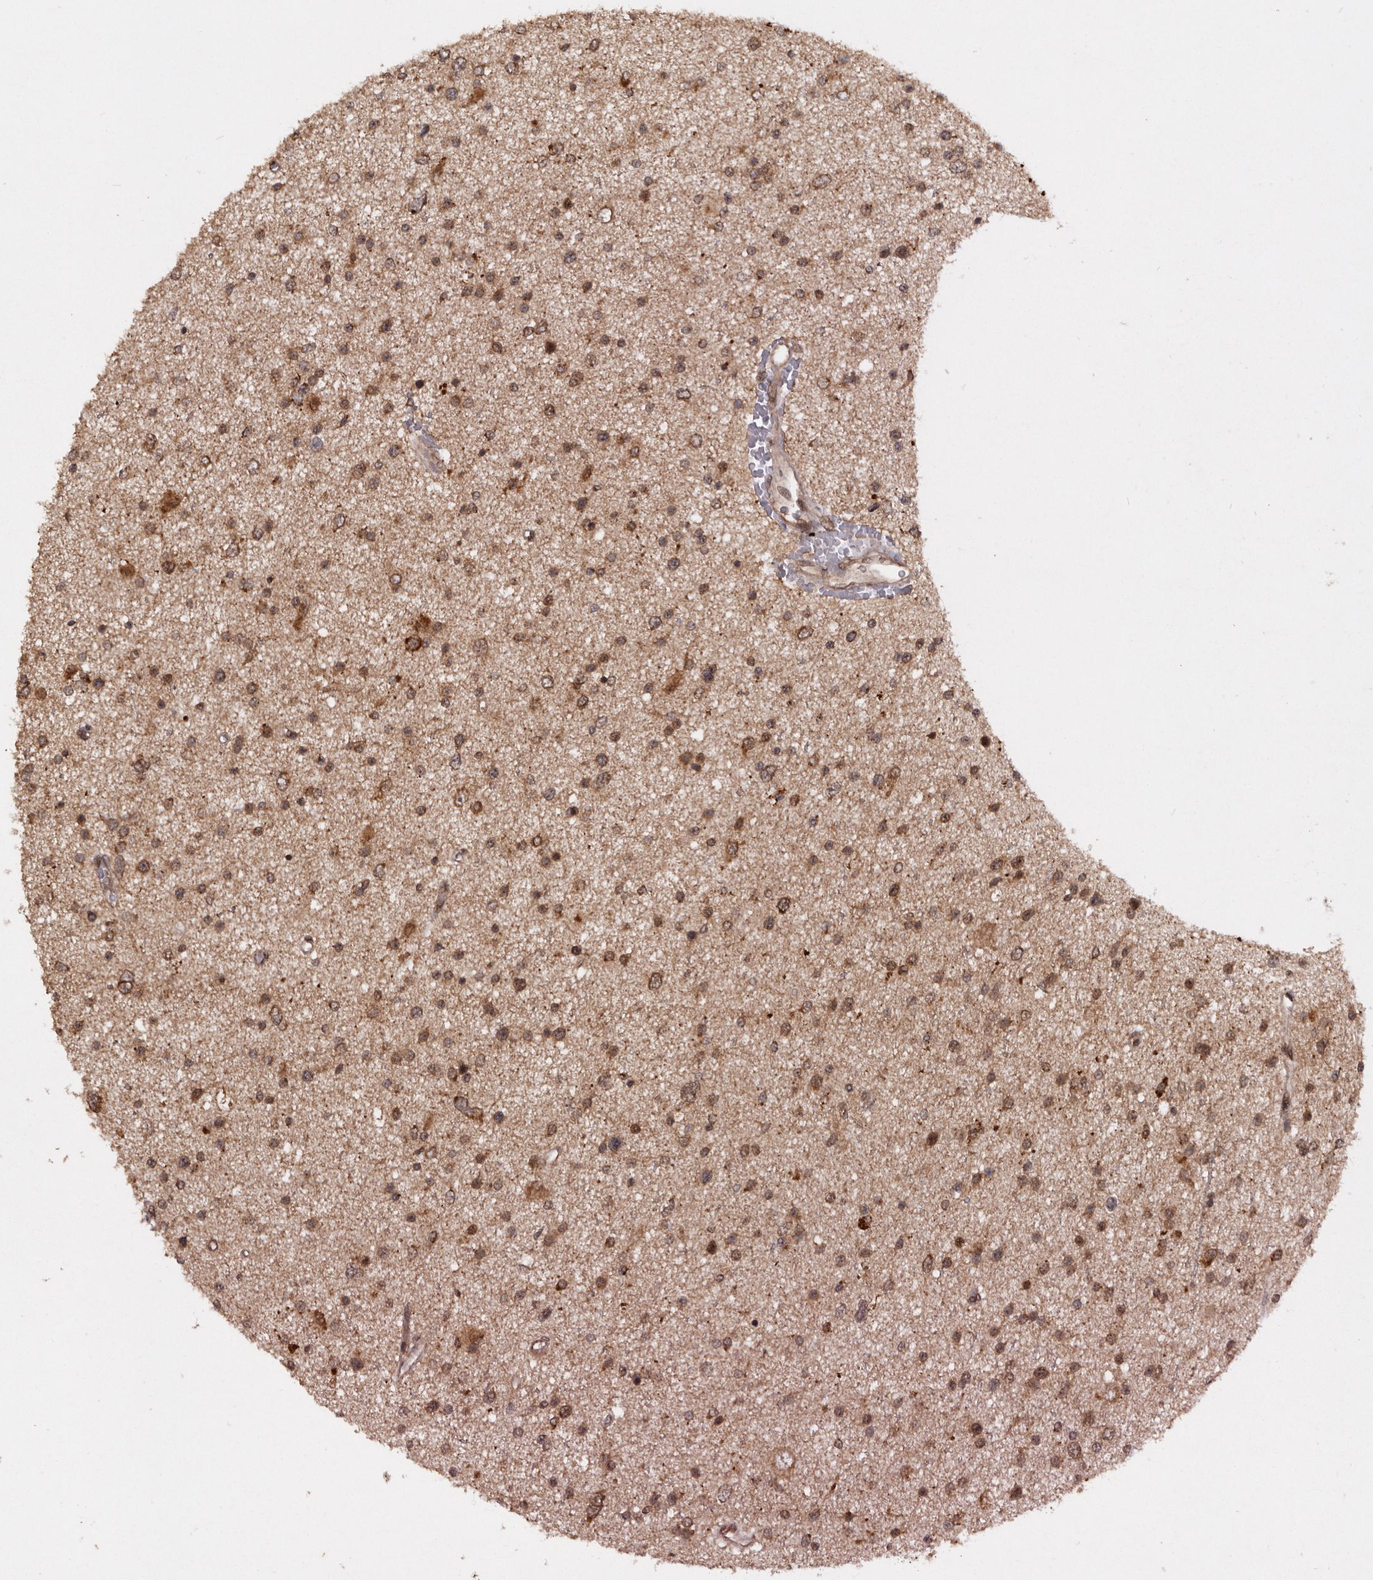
{"staining": {"intensity": "moderate", "quantity": ">75%", "location": "cytoplasmic/membranous,nuclear"}, "tissue": "glioma", "cell_type": "Tumor cells", "image_type": "cancer", "snomed": [{"axis": "morphology", "description": "Glioma, malignant, Low grade"}, {"axis": "topography", "description": "Brain"}], "caption": "Malignant glioma (low-grade) stained for a protein (brown) demonstrates moderate cytoplasmic/membranous and nuclear positive expression in about >75% of tumor cells.", "gene": "TARS2", "patient": {"sex": "female", "age": 37}}